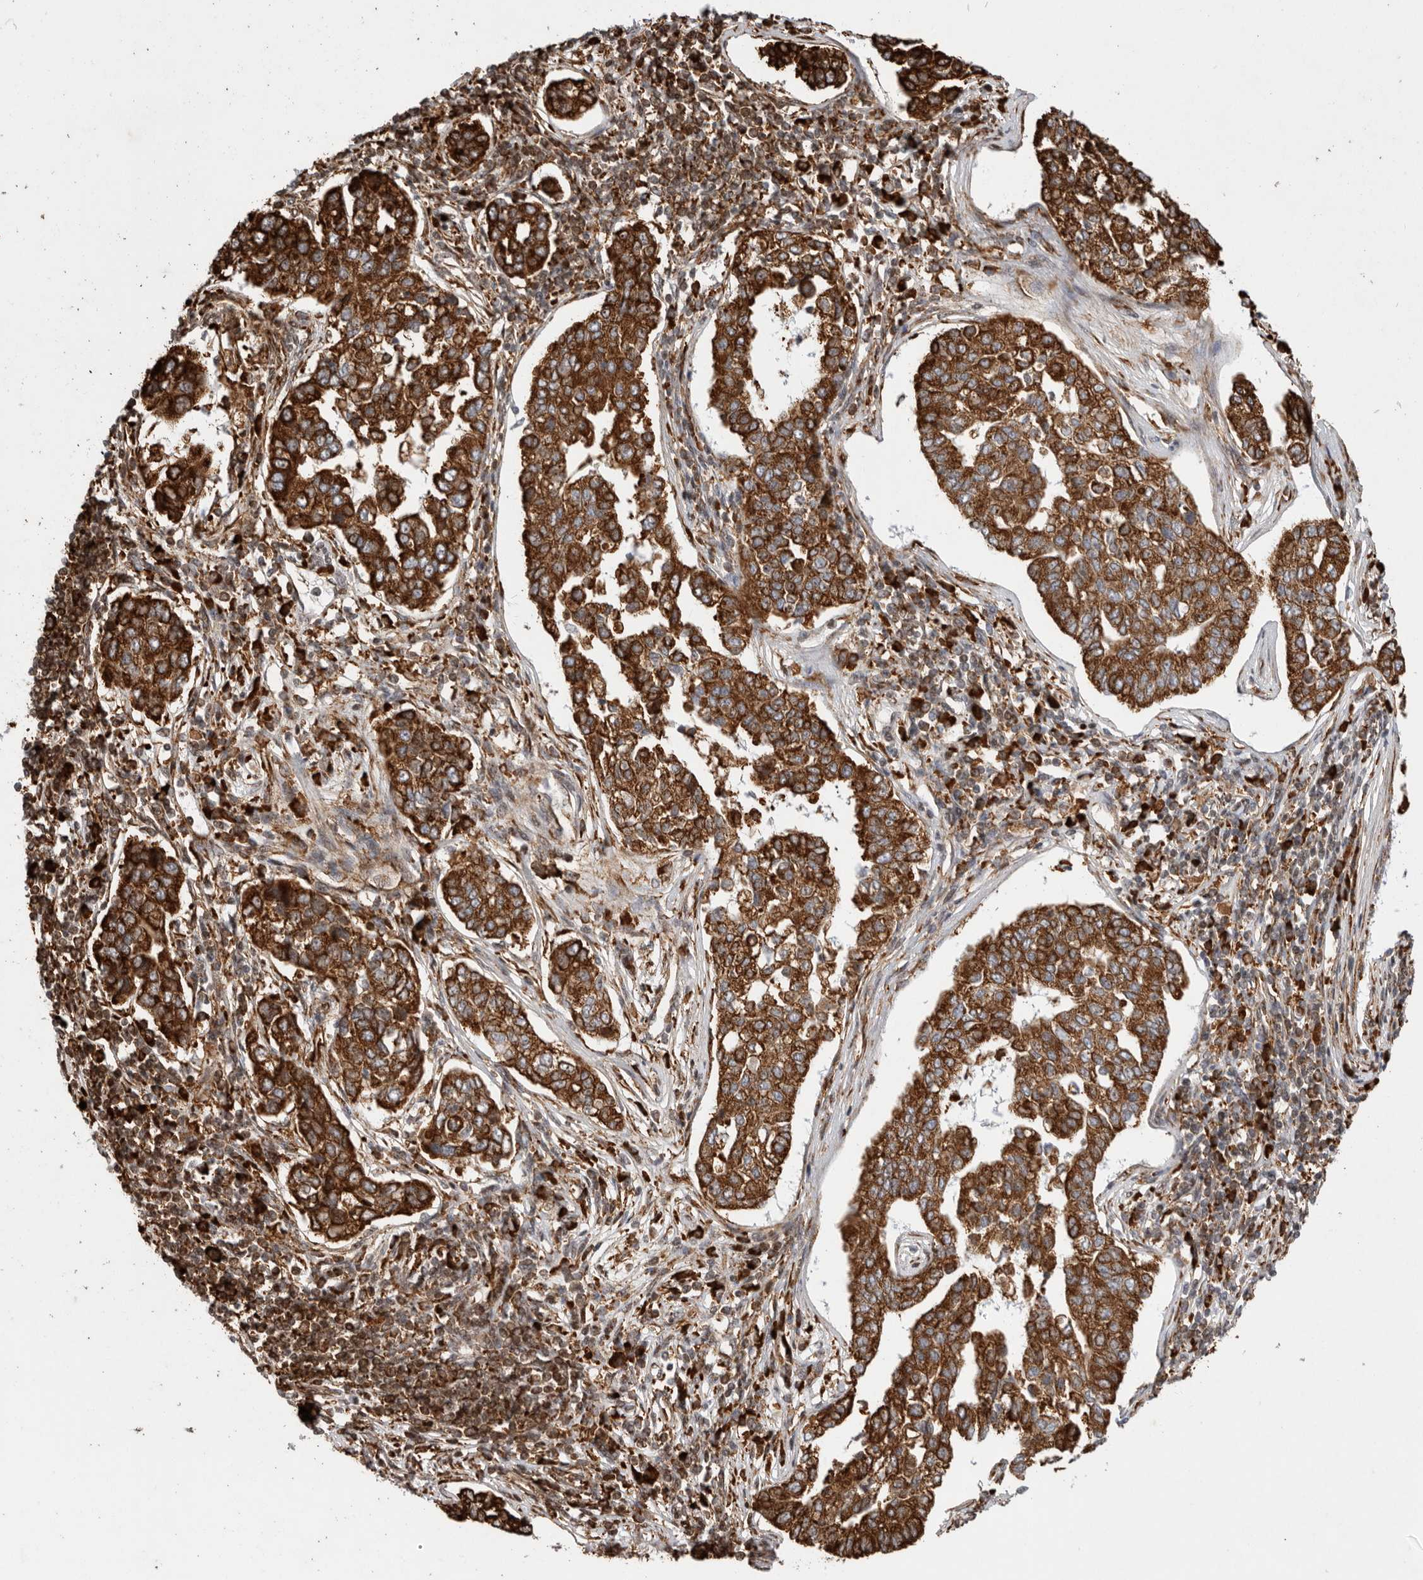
{"staining": {"intensity": "strong", "quantity": ">75%", "location": "cytoplasmic/membranous"}, "tissue": "pancreatic cancer", "cell_type": "Tumor cells", "image_type": "cancer", "snomed": [{"axis": "morphology", "description": "Adenocarcinoma, NOS"}, {"axis": "topography", "description": "Pancreas"}], "caption": "The immunohistochemical stain highlights strong cytoplasmic/membranous staining in tumor cells of pancreatic adenocarcinoma tissue.", "gene": "FZD3", "patient": {"sex": "female", "age": 61}}